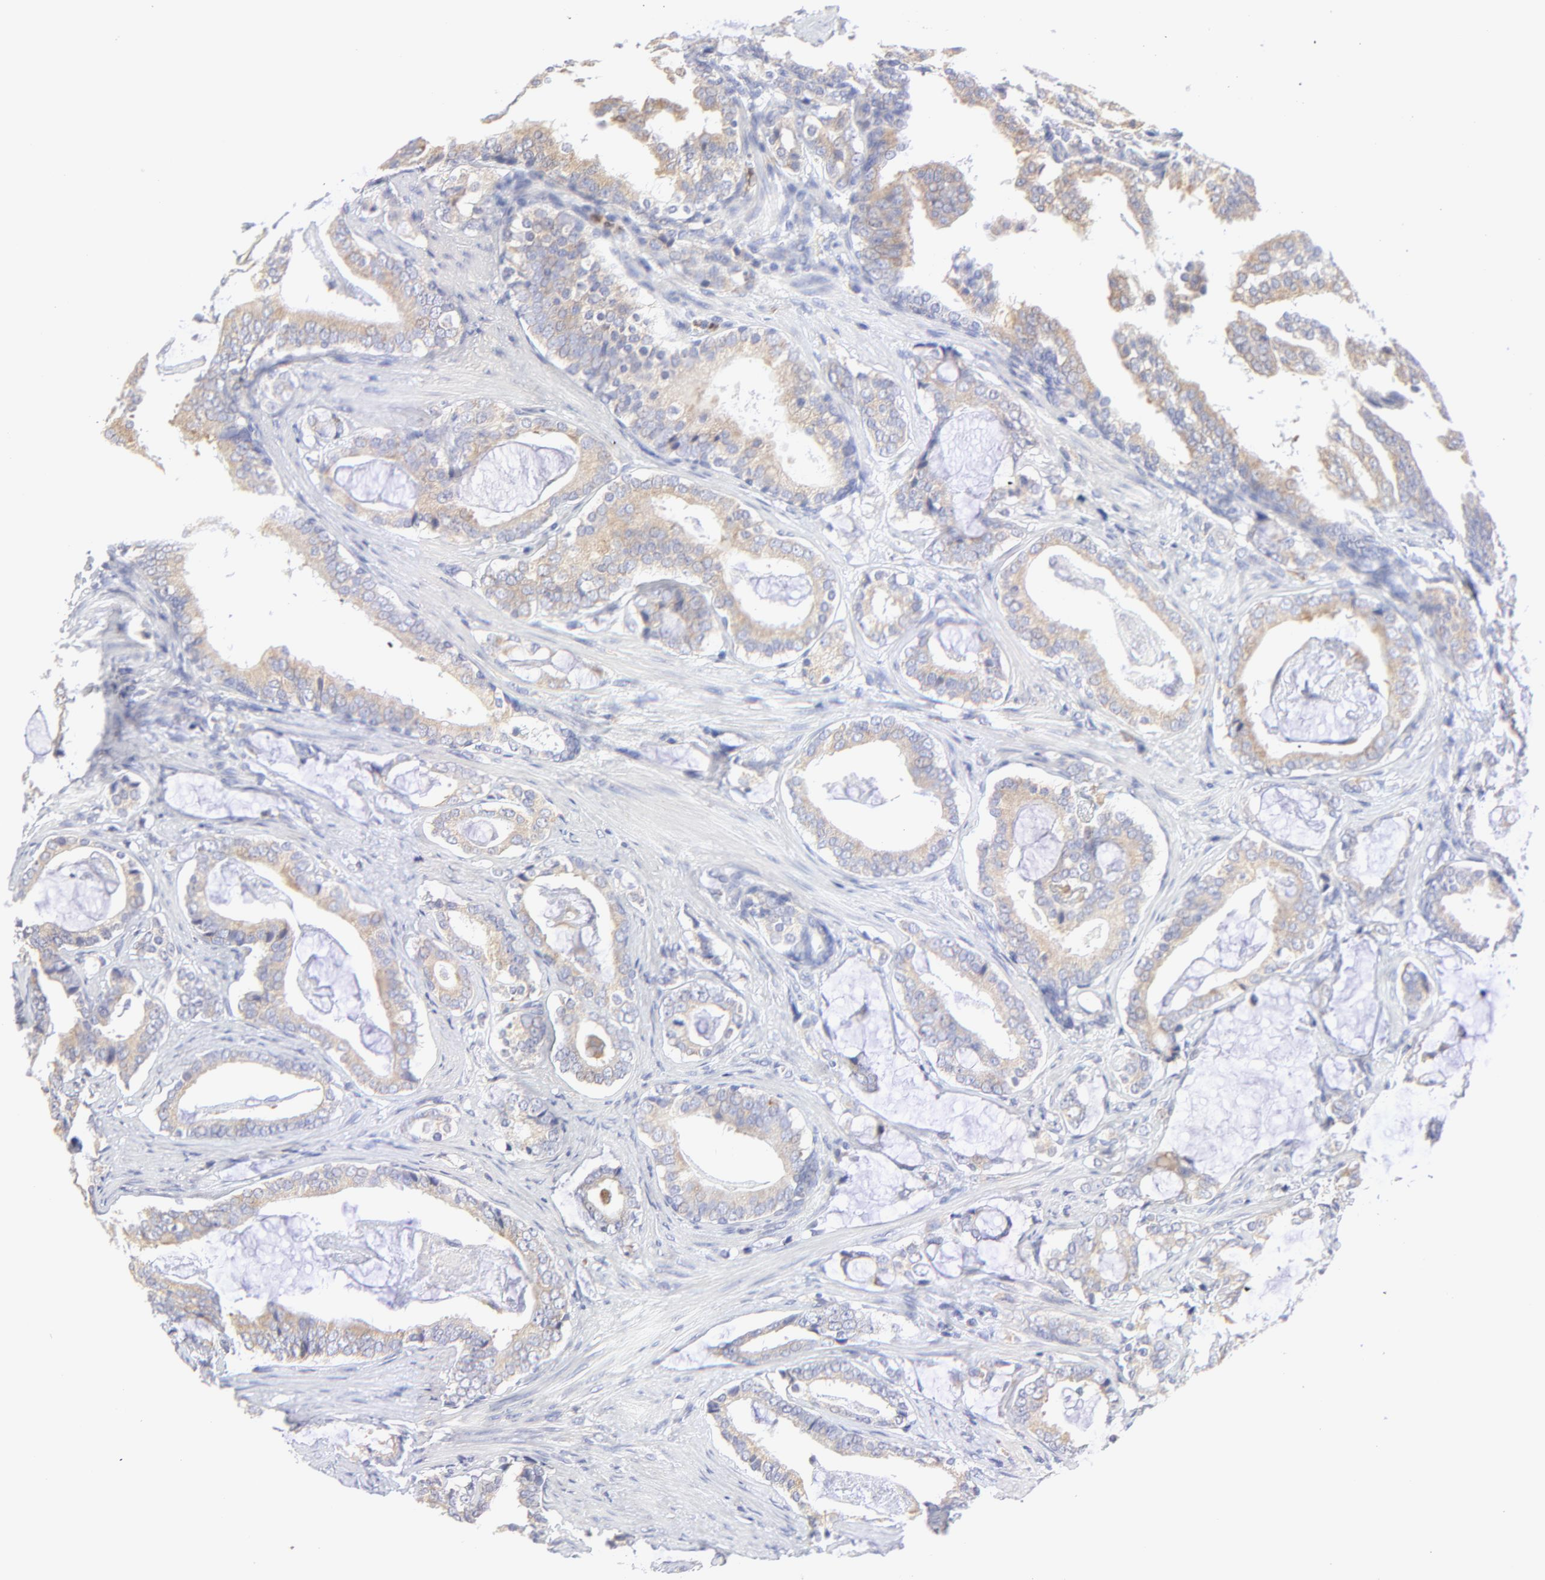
{"staining": {"intensity": "moderate", "quantity": "25%-75%", "location": "cytoplasmic/membranous"}, "tissue": "prostate cancer", "cell_type": "Tumor cells", "image_type": "cancer", "snomed": [{"axis": "morphology", "description": "Adenocarcinoma, Low grade"}, {"axis": "topography", "description": "Prostate"}], "caption": "Prostate cancer stained for a protein (brown) shows moderate cytoplasmic/membranous positive positivity in approximately 25%-75% of tumor cells.", "gene": "MOSPD2", "patient": {"sex": "male", "age": 59}}